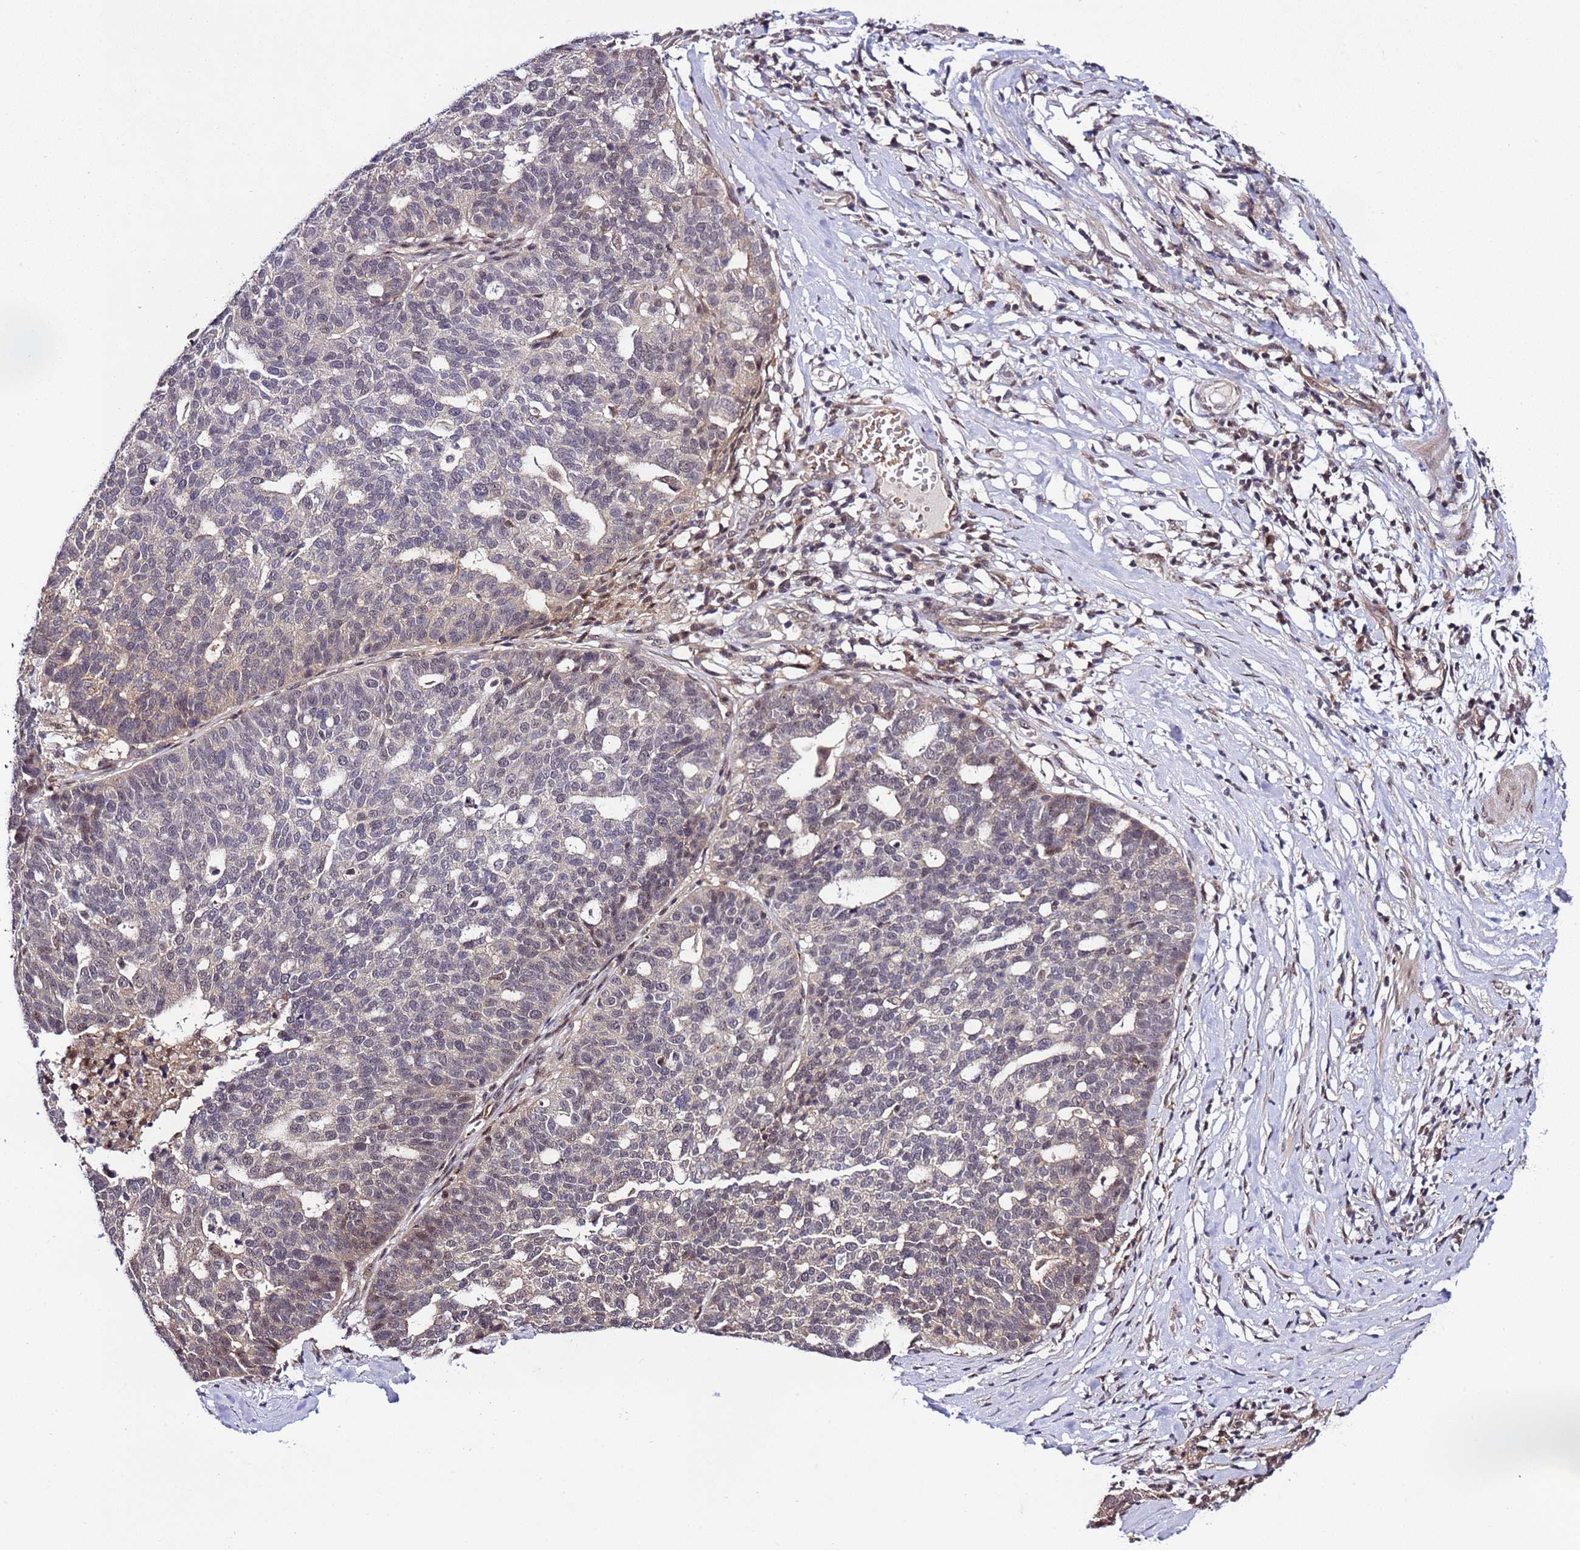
{"staining": {"intensity": "weak", "quantity": "25%-75%", "location": "nuclear"}, "tissue": "ovarian cancer", "cell_type": "Tumor cells", "image_type": "cancer", "snomed": [{"axis": "morphology", "description": "Cystadenocarcinoma, serous, NOS"}, {"axis": "topography", "description": "Ovary"}], "caption": "There is low levels of weak nuclear staining in tumor cells of ovarian cancer, as demonstrated by immunohistochemical staining (brown color).", "gene": "GEN1", "patient": {"sex": "female", "age": 59}}